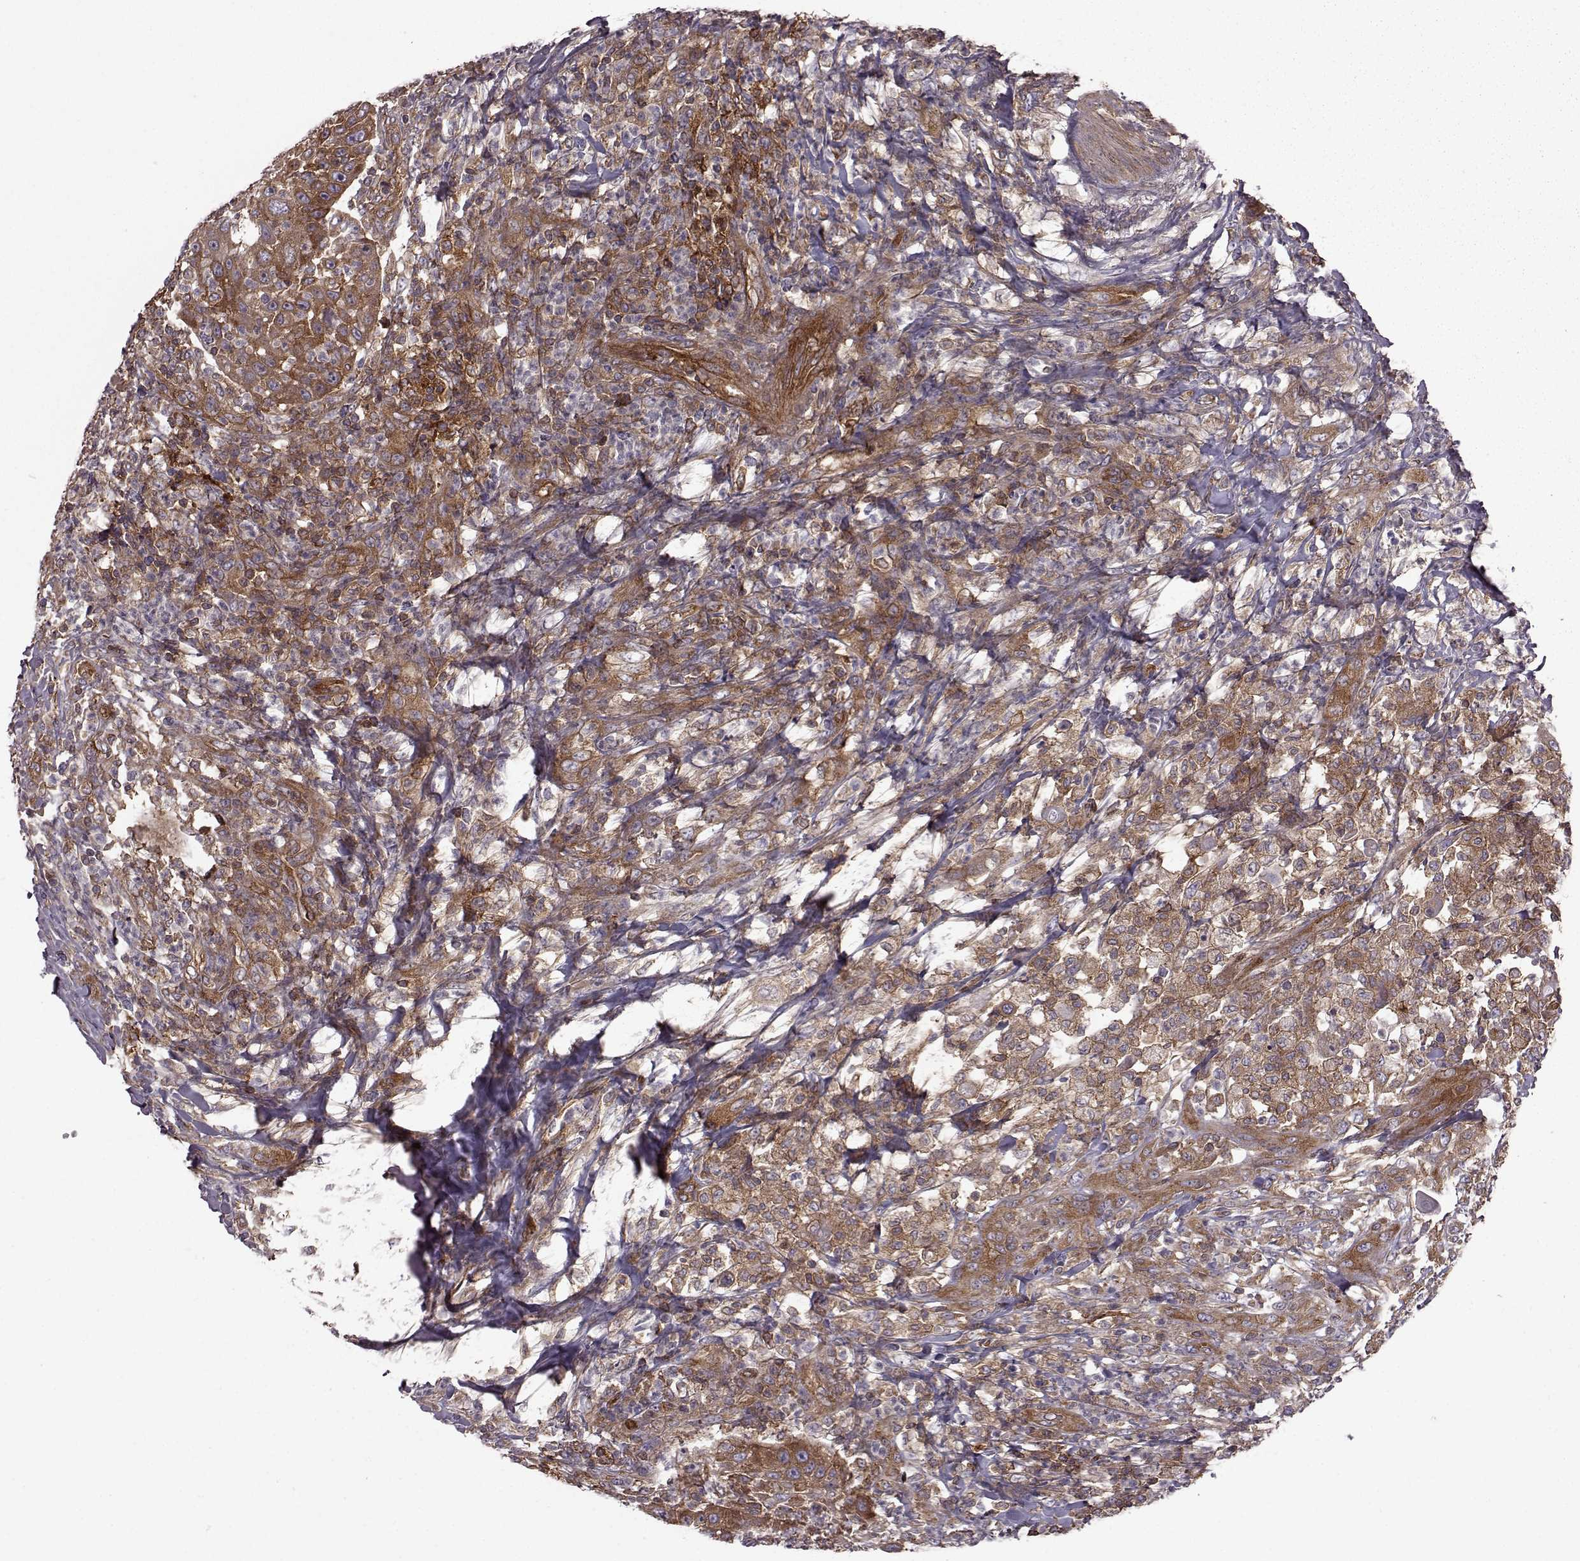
{"staining": {"intensity": "moderate", "quantity": ">75%", "location": "cytoplasmic/membranous"}, "tissue": "head and neck cancer", "cell_type": "Tumor cells", "image_type": "cancer", "snomed": [{"axis": "morphology", "description": "Squamous cell carcinoma, NOS"}, {"axis": "topography", "description": "Head-Neck"}], "caption": "Tumor cells show medium levels of moderate cytoplasmic/membranous expression in approximately >75% of cells in squamous cell carcinoma (head and neck).", "gene": "RABGAP1", "patient": {"sex": "male", "age": 69}}